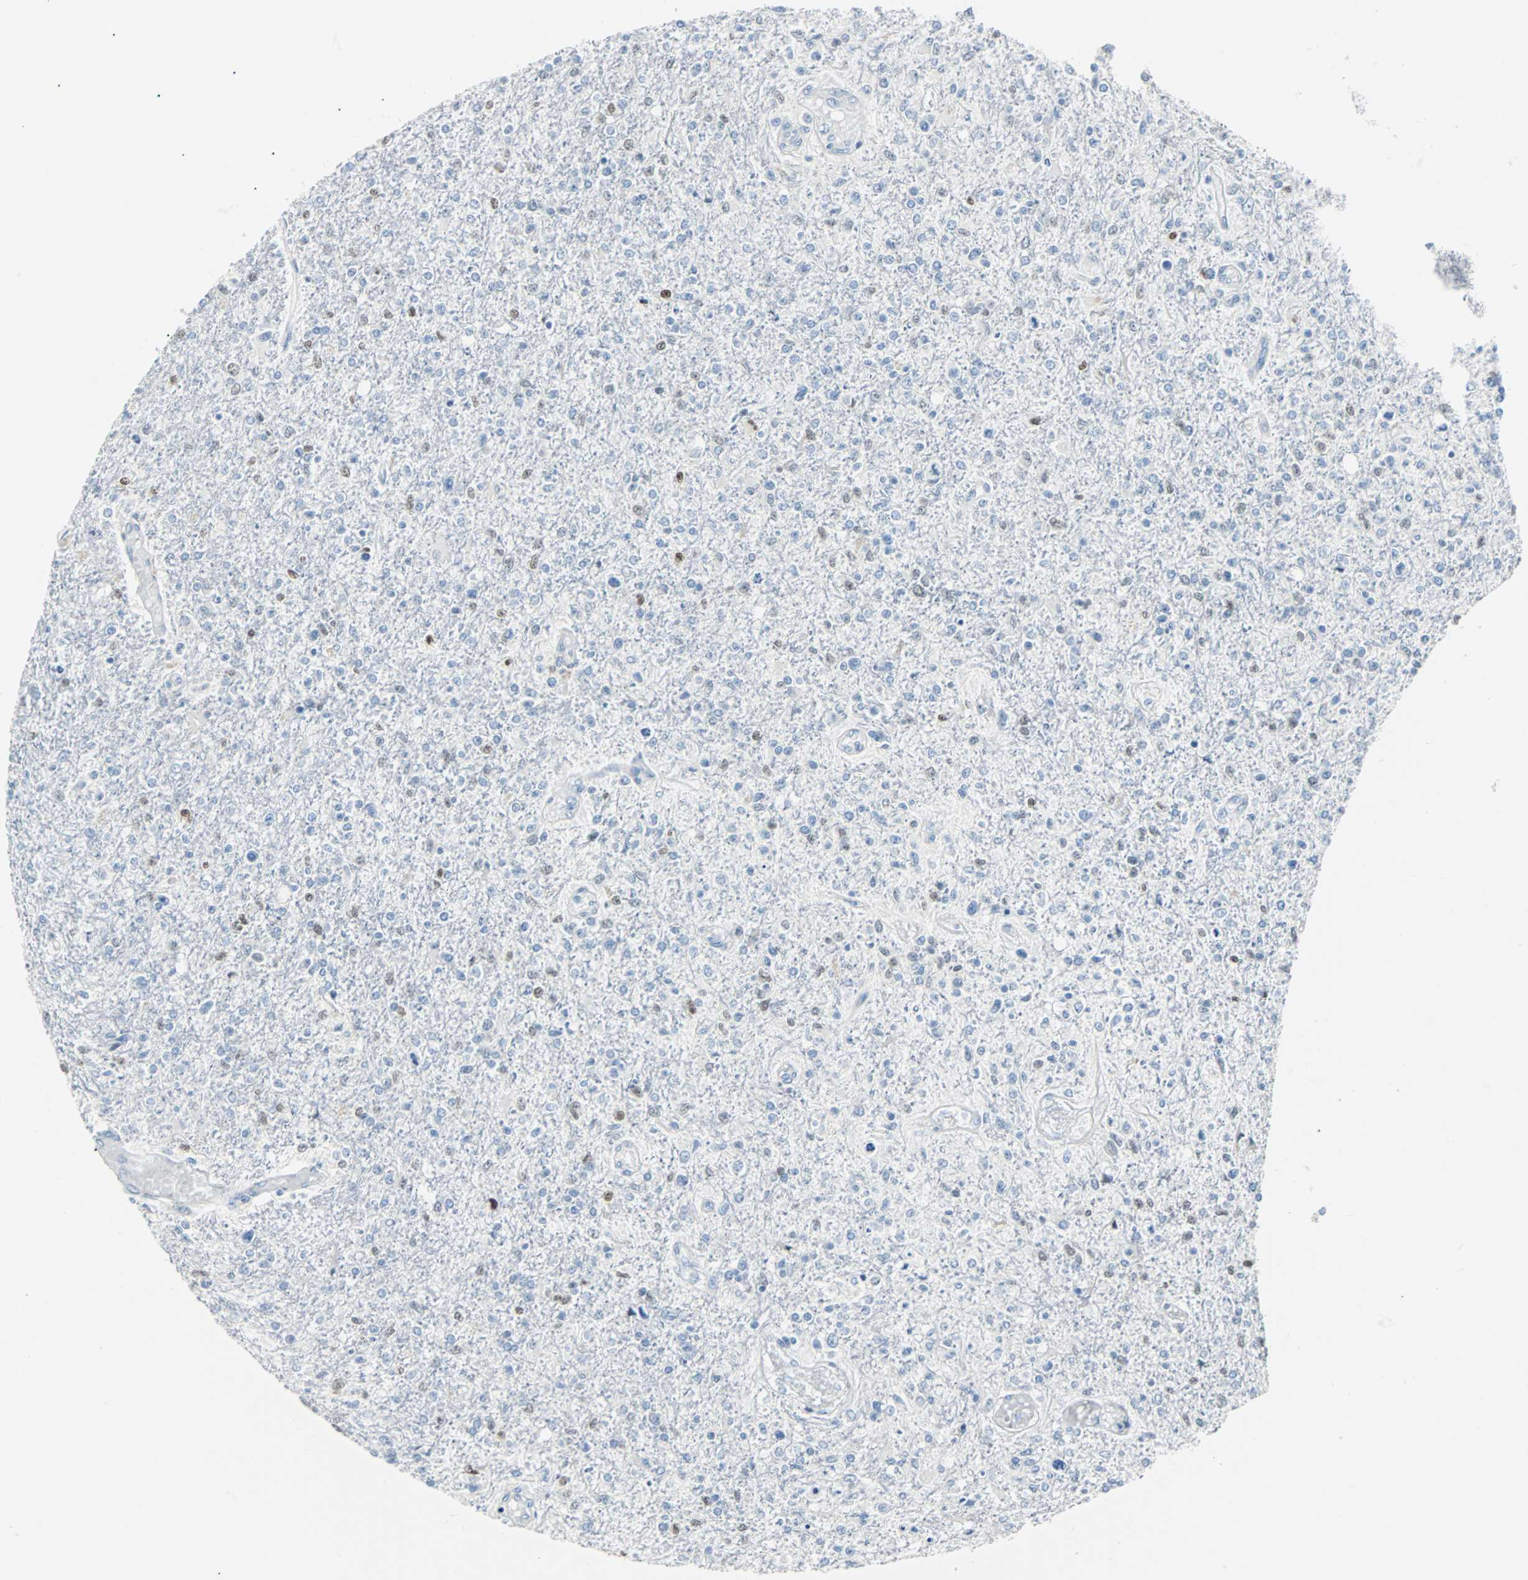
{"staining": {"intensity": "weak", "quantity": "<25%", "location": "nuclear"}, "tissue": "glioma", "cell_type": "Tumor cells", "image_type": "cancer", "snomed": [{"axis": "morphology", "description": "Glioma, malignant, High grade"}, {"axis": "topography", "description": "Cerebral cortex"}], "caption": "Immunohistochemistry (IHC) image of neoplastic tissue: malignant glioma (high-grade) stained with DAB demonstrates no significant protein staining in tumor cells. Nuclei are stained in blue.", "gene": "IL33", "patient": {"sex": "male", "age": 76}}